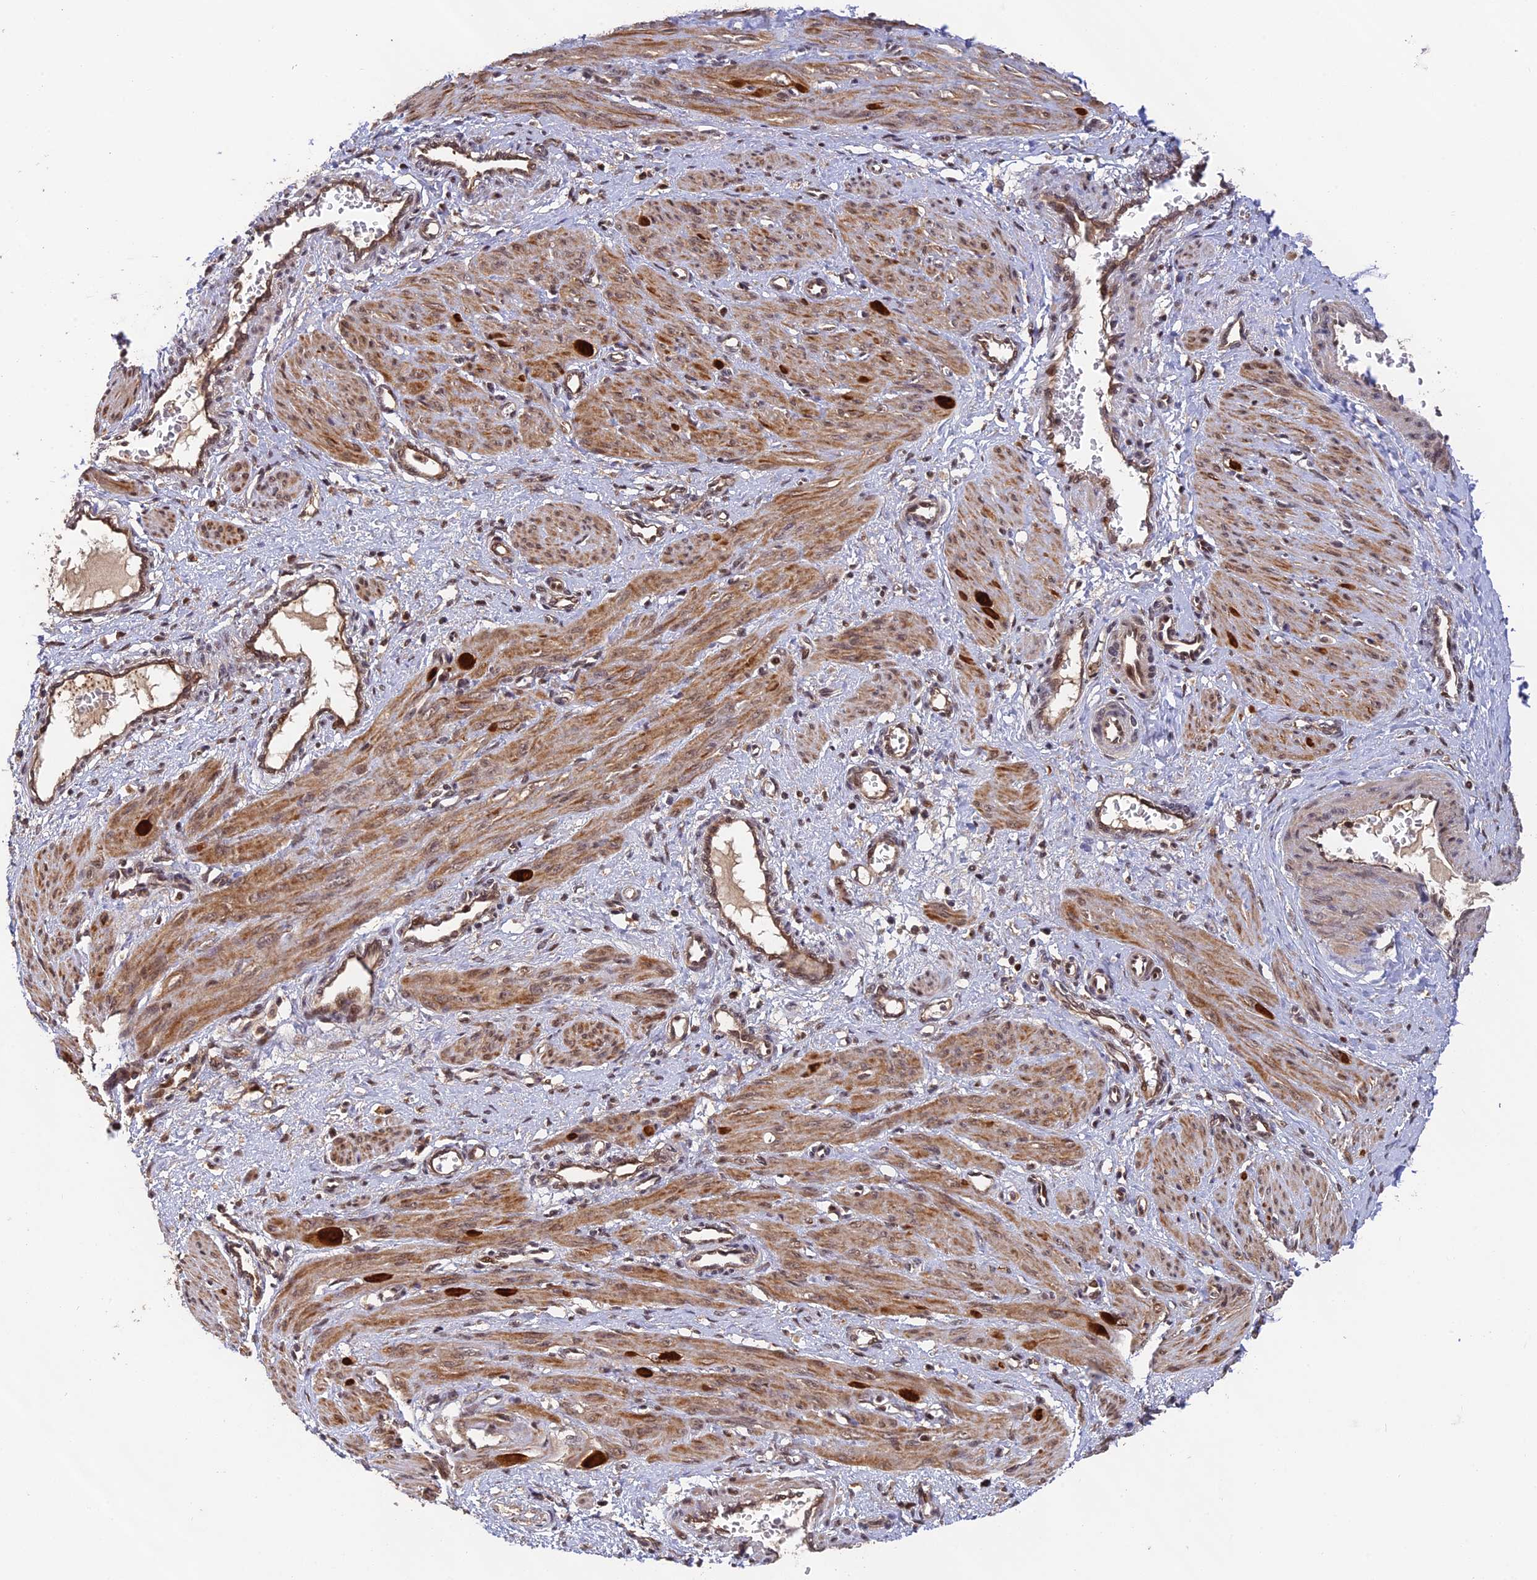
{"staining": {"intensity": "moderate", "quantity": ">75%", "location": "cytoplasmic/membranous,nuclear"}, "tissue": "smooth muscle", "cell_type": "Smooth muscle cells", "image_type": "normal", "snomed": [{"axis": "morphology", "description": "Normal tissue, NOS"}, {"axis": "topography", "description": "Endometrium"}], "caption": "The photomicrograph demonstrates a brown stain indicating the presence of a protein in the cytoplasmic/membranous,nuclear of smooth muscle cells in smooth muscle.", "gene": "OSBPL1A", "patient": {"sex": "female", "age": 33}}